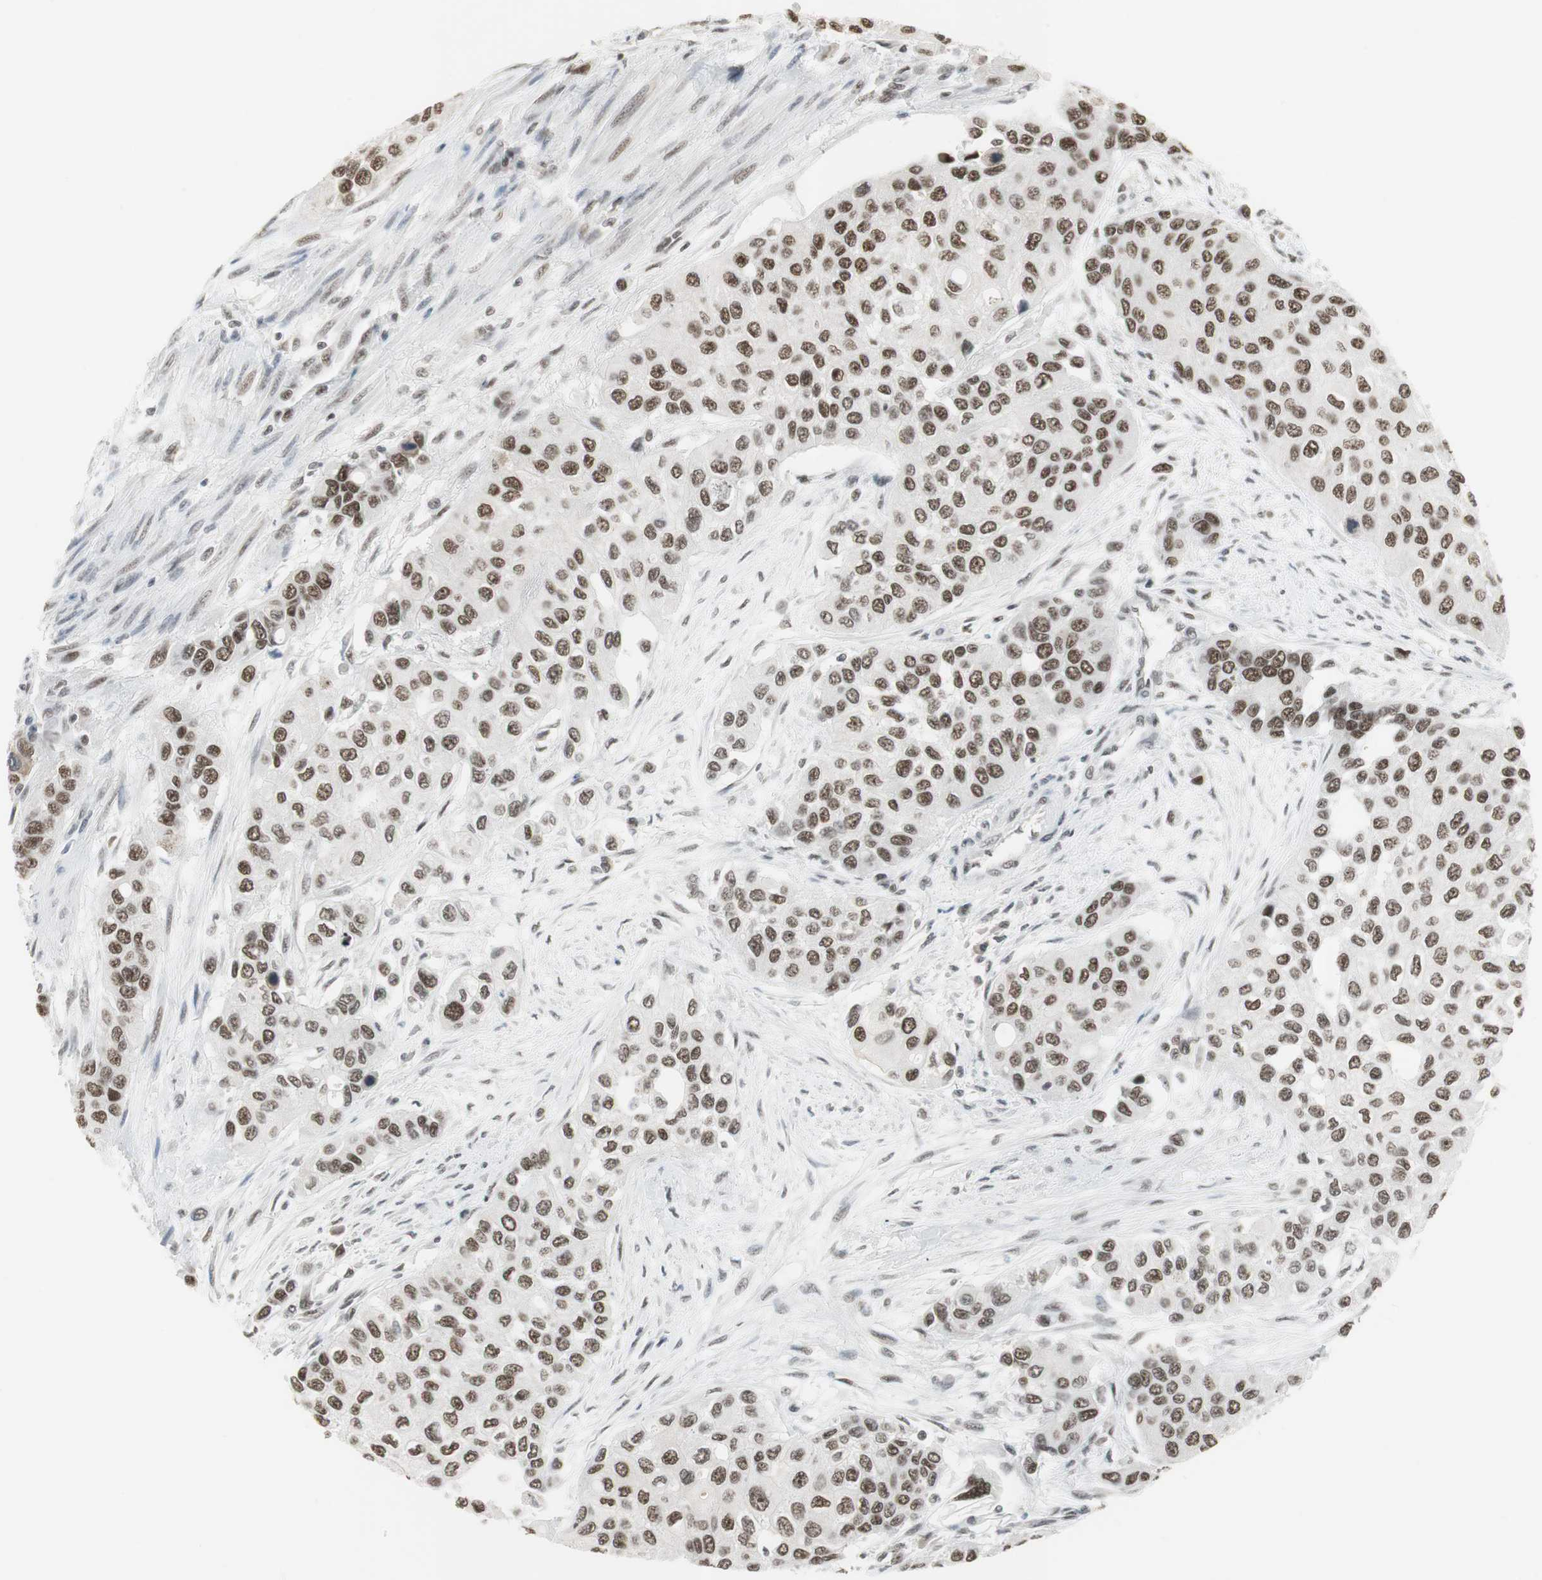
{"staining": {"intensity": "strong", "quantity": ">75%", "location": "nuclear"}, "tissue": "urothelial cancer", "cell_type": "Tumor cells", "image_type": "cancer", "snomed": [{"axis": "morphology", "description": "Urothelial carcinoma, High grade"}, {"axis": "topography", "description": "Urinary bladder"}], "caption": "Protein staining by immunohistochemistry shows strong nuclear expression in about >75% of tumor cells in urothelial cancer.", "gene": "RTF1", "patient": {"sex": "female", "age": 56}}